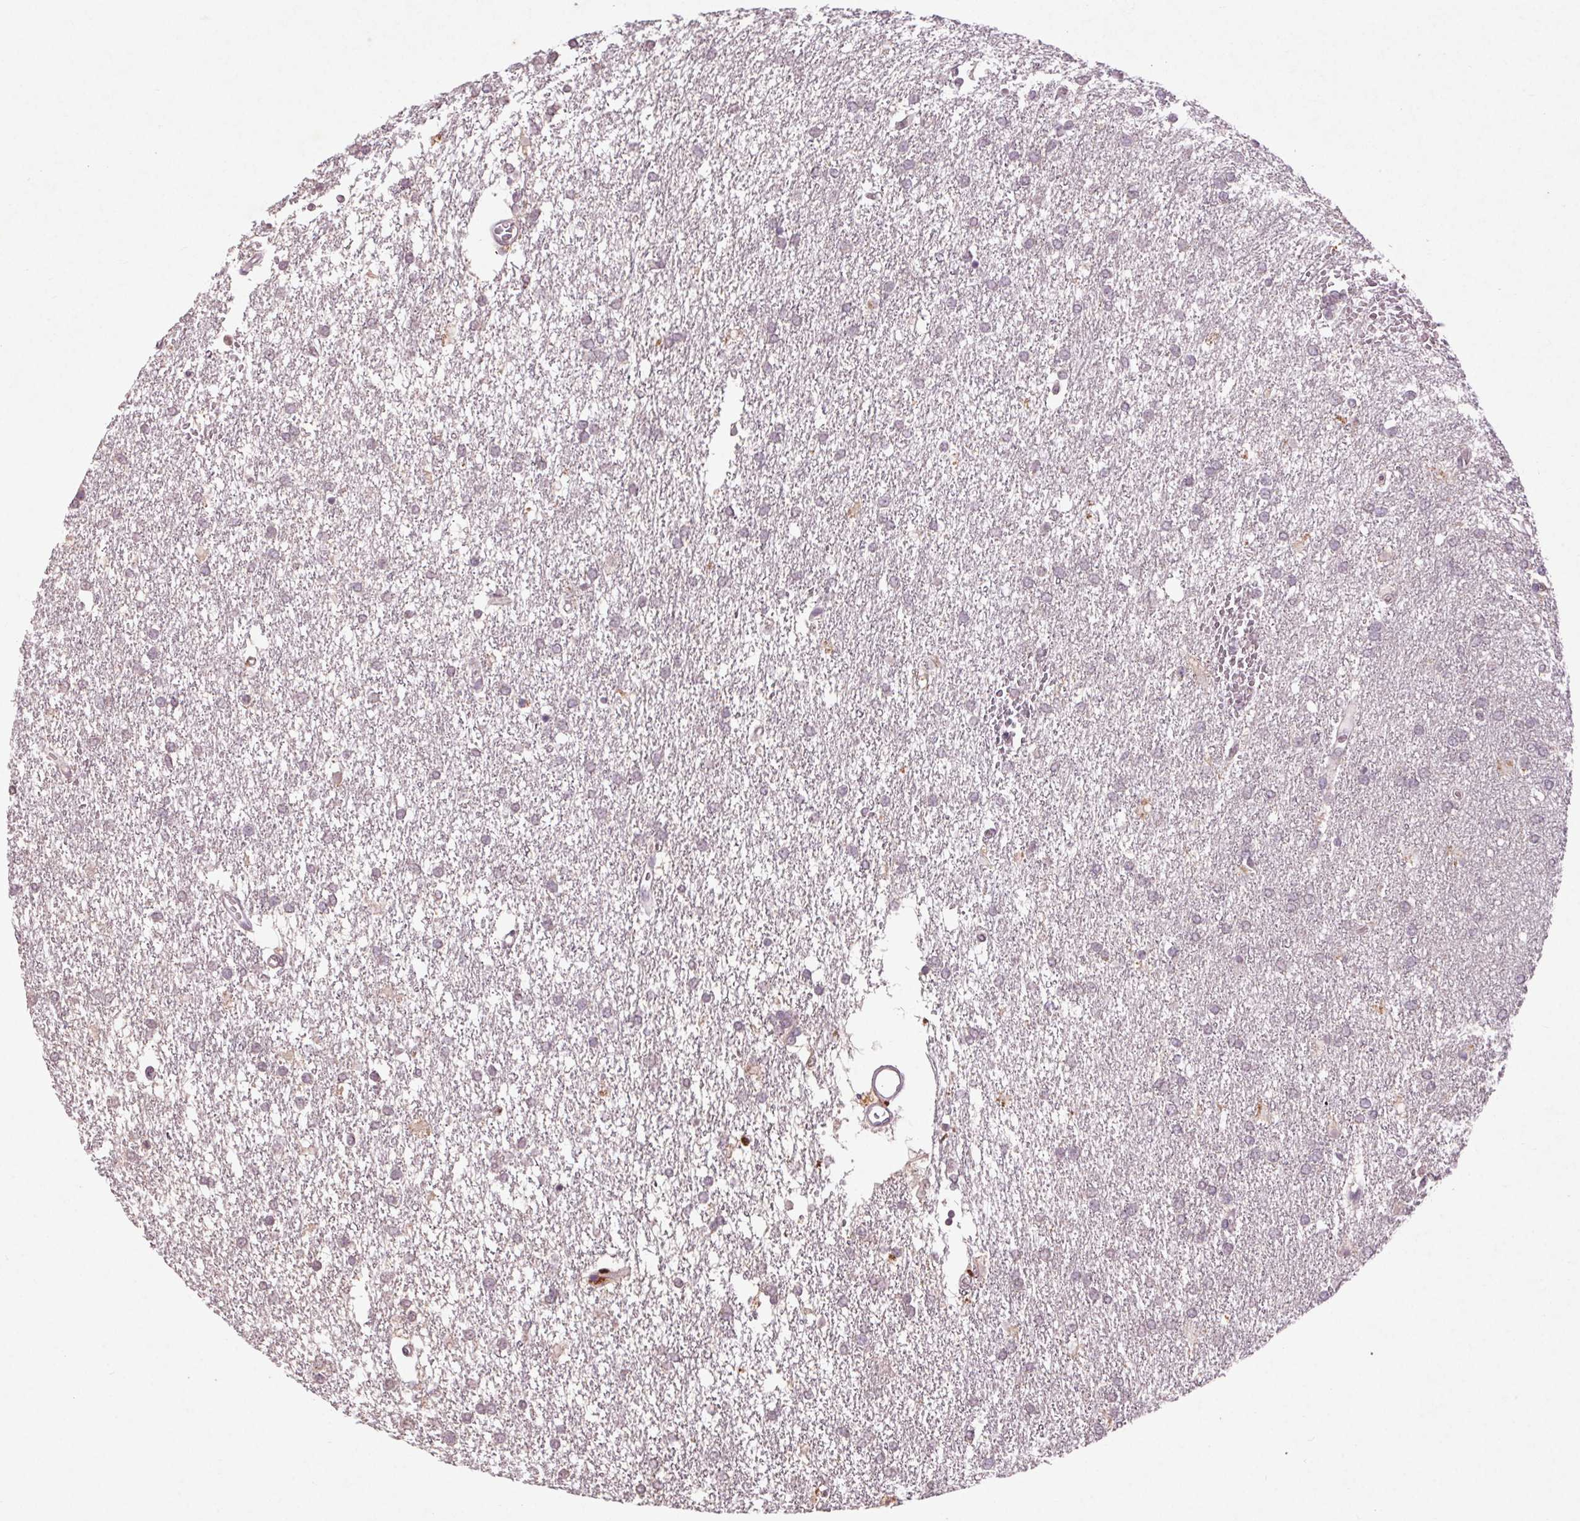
{"staining": {"intensity": "negative", "quantity": "none", "location": "none"}, "tissue": "glioma", "cell_type": "Tumor cells", "image_type": "cancer", "snomed": [{"axis": "morphology", "description": "Glioma, malignant, High grade"}, {"axis": "topography", "description": "Brain"}], "caption": "Tumor cells are negative for protein expression in human glioma.", "gene": "KLRC3", "patient": {"sex": "female", "age": 61}}